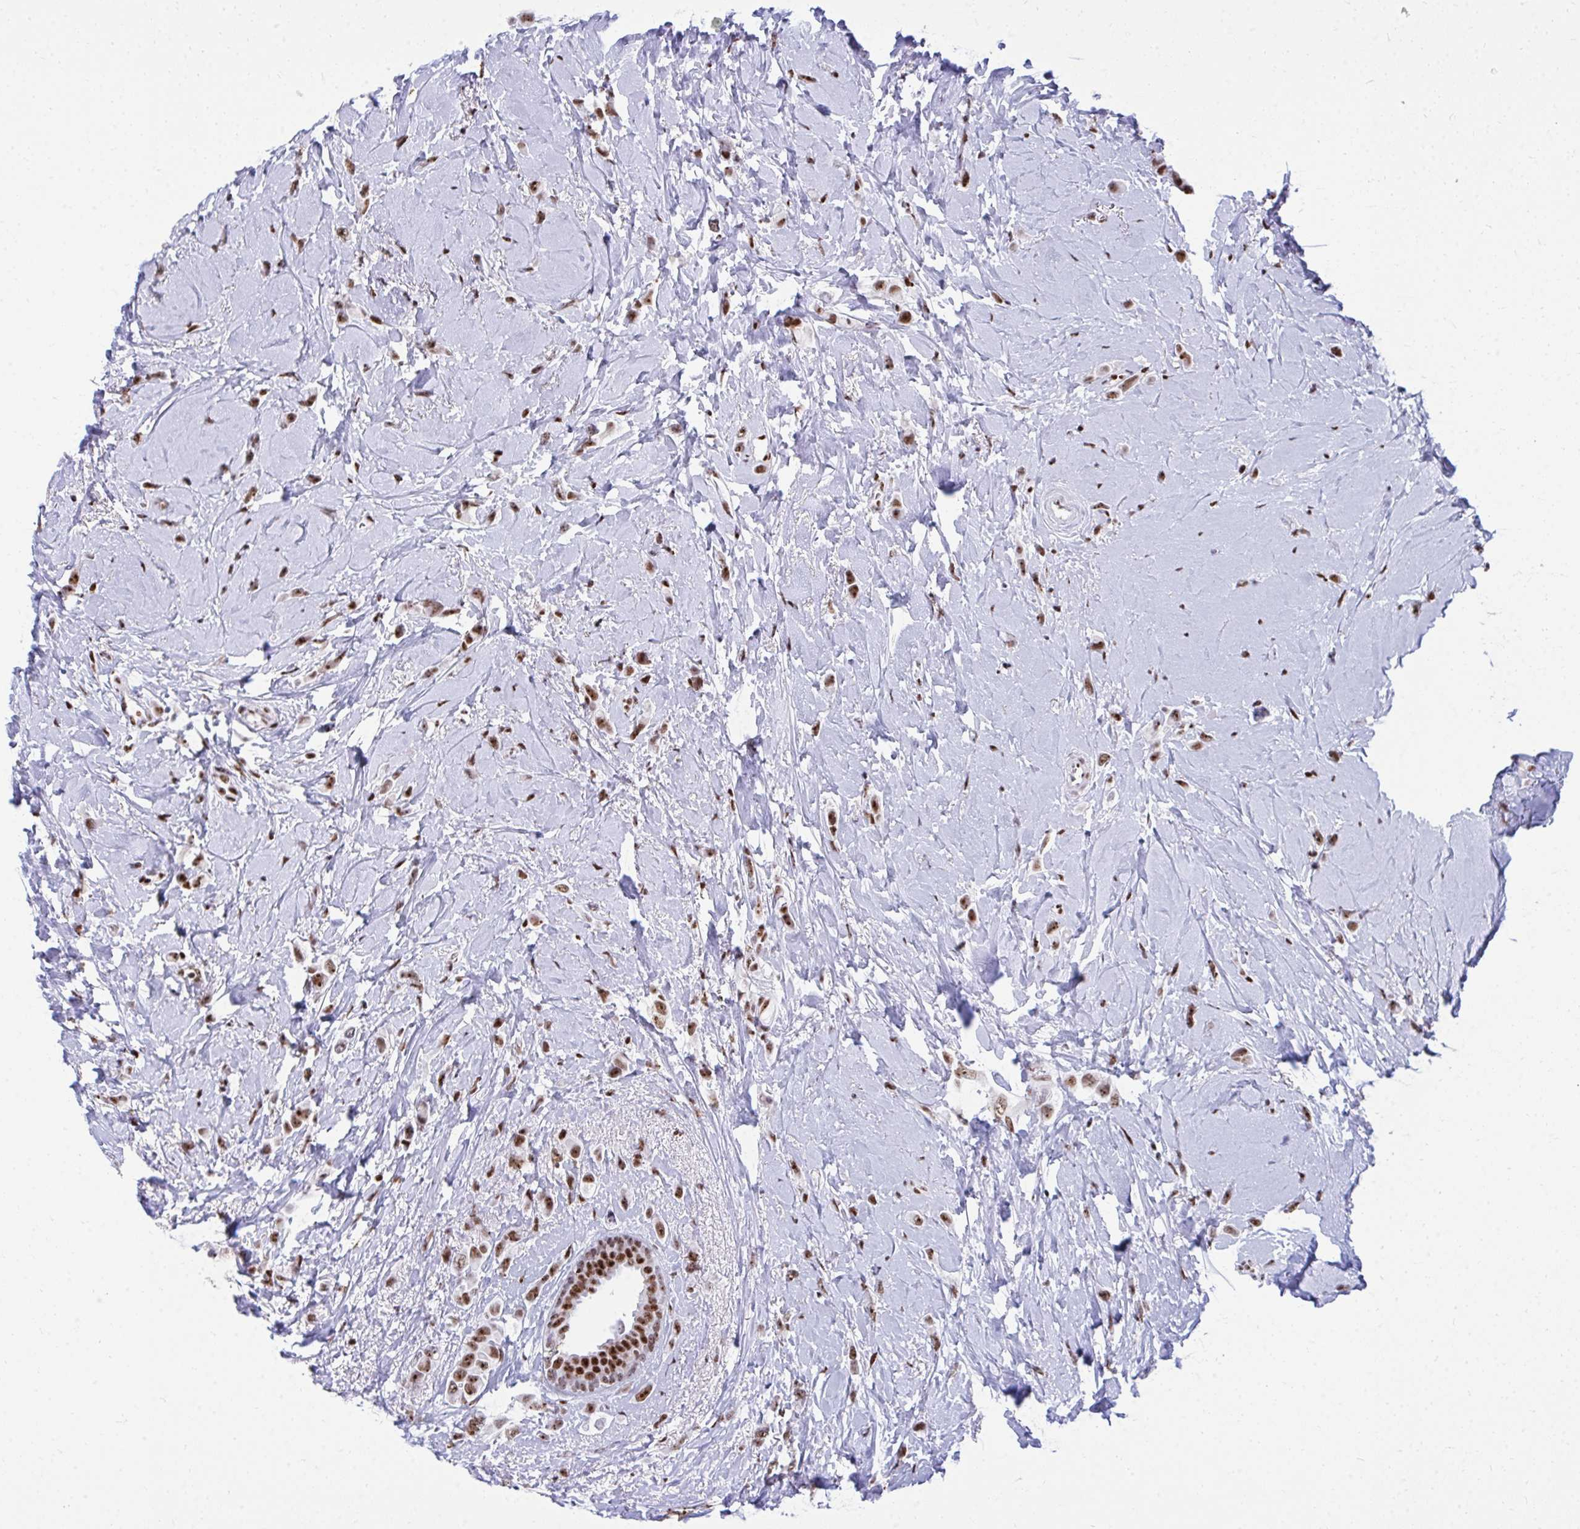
{"staining": {"intensity": "moderate", "quantity": ">75%", "location": "nuclear"}, "tissue": "breast cancer", "cell_type": "Tumor cells", "image_type": "cancer", "snomed": [{"axis": "morphology", "description": "Lobular carcinoma"}, {"axis": "topography", "description": "Breast"}], "caption": "This photomicrograph demonstrates immunohistochemistry staining of human lobular carcinoma (breast), with medium moderate nuclear staining in approximately >75% of tumor cells.", "gene": "PELP1", "patient": {"sex": "female", "age": 66}}